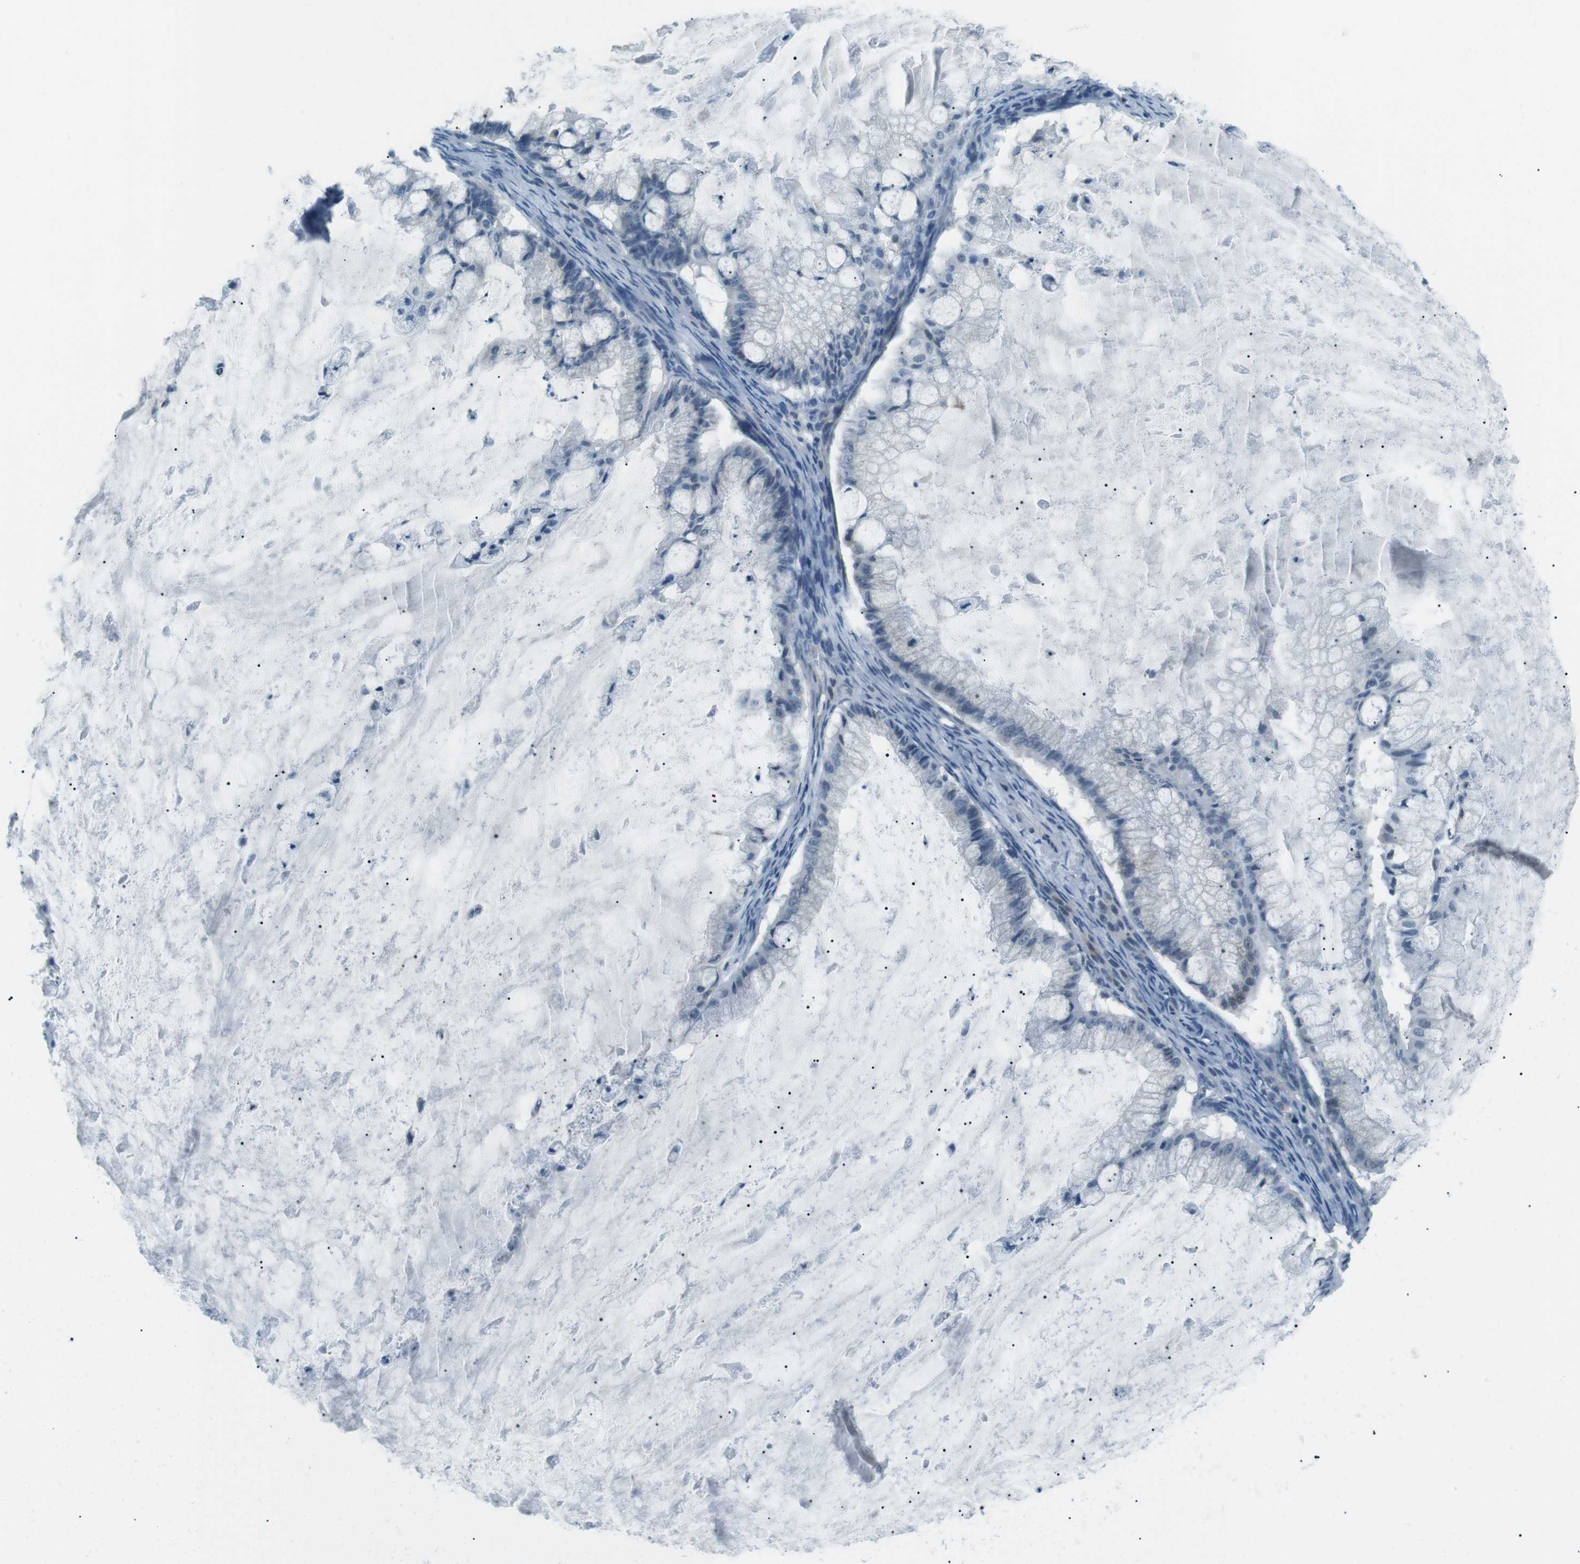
{"staining": {"intensity": "negative", "quantity": "none", "location": "none"}, "tissue": "ovarian cancer", "cell_type": "Tumor cells", "image_type": "cancer", "snomed": [{"axis": "morphology", "description": "Cystadenocarcinoma, mucinous, NOS"}, {"axis": "topography", "description": "Ovary"}], "caption": "Histopathology image shows no protein staining in tumor cells of mucinous cystadenocarcinoma (ovarian) tissue. (DAB immunohistochemistry (IHC), high magnification).", "gene": "SERPINB2", "patient": {"sex": "female", "age": 57}}